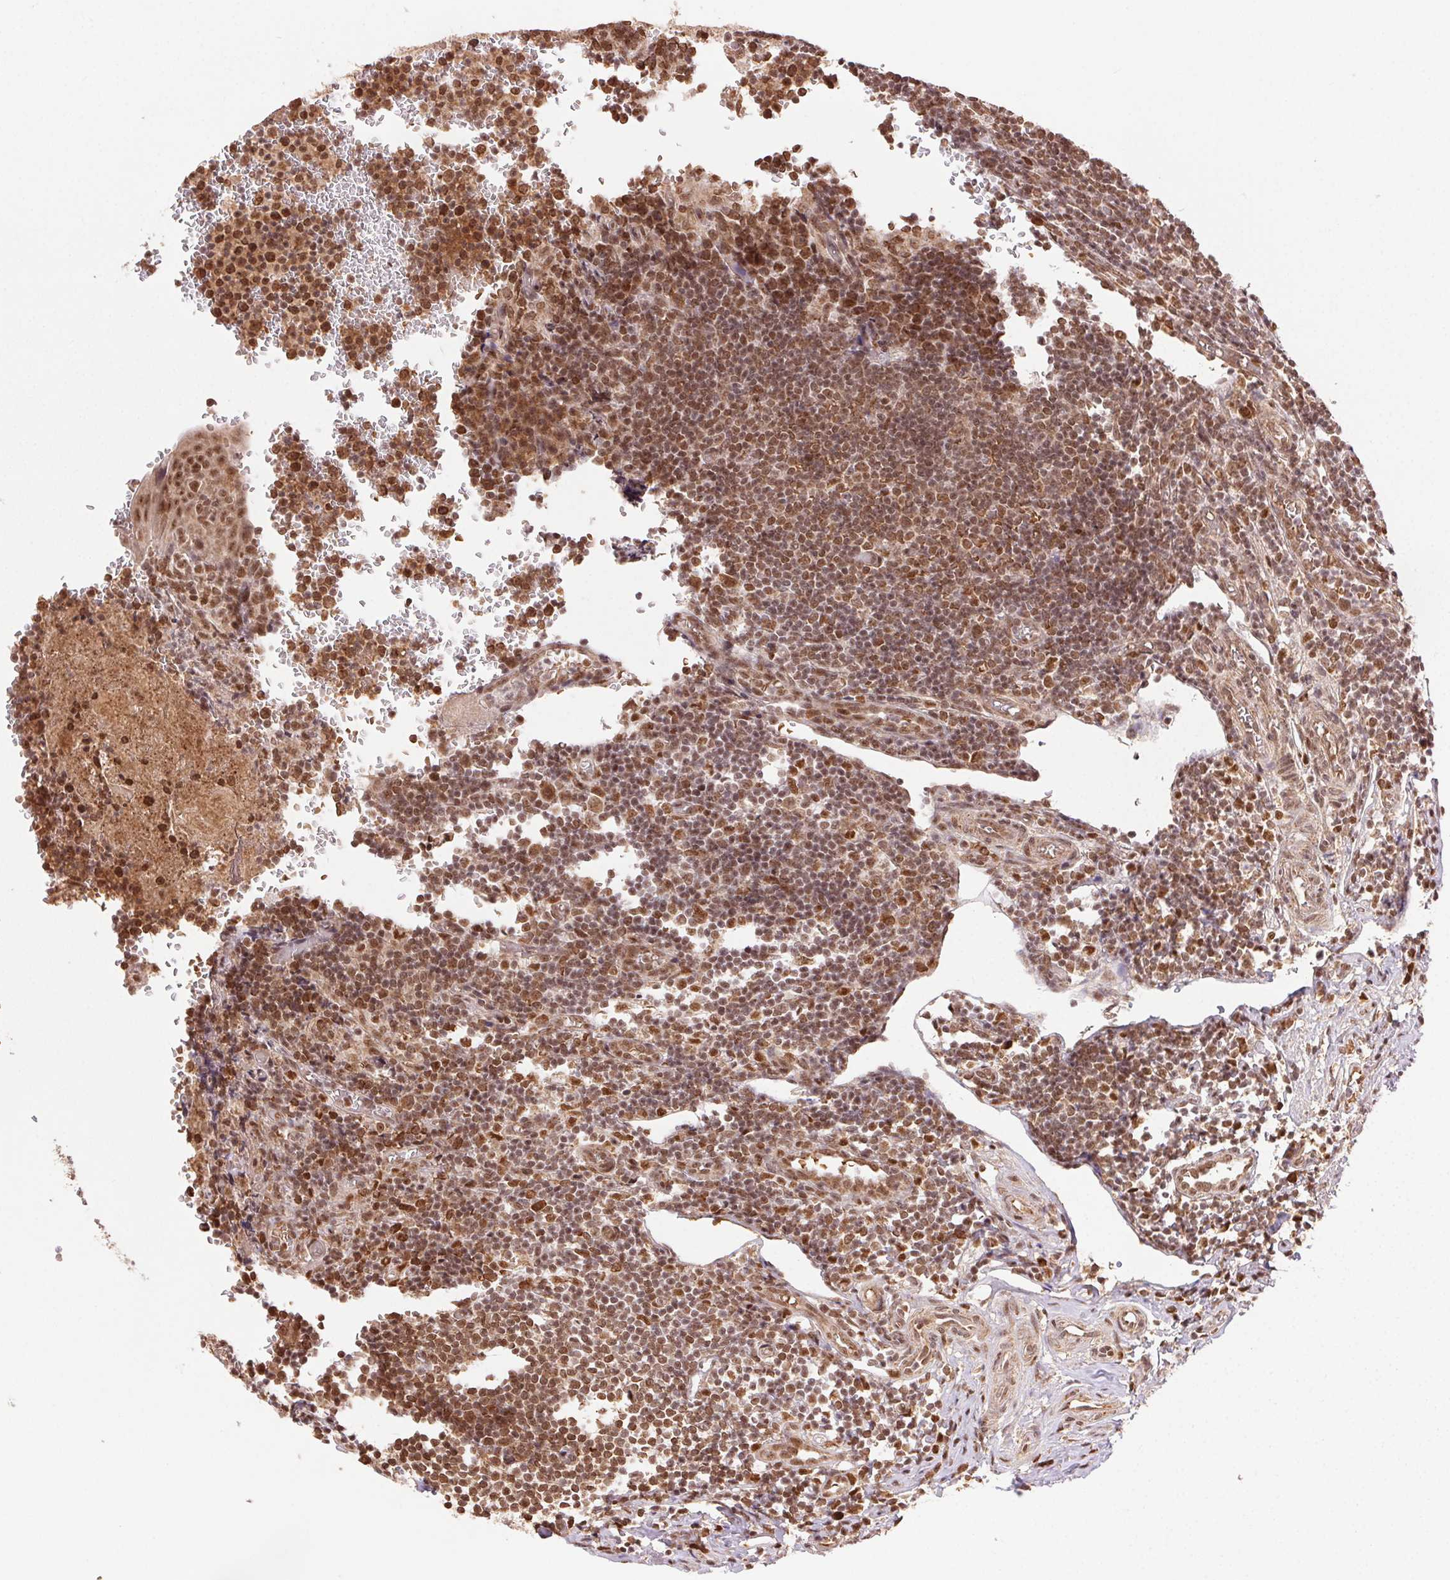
{"staining": {"intensity": "moderate", "quantity": ">75%", "location": "nuclear"}, "tissue": "appendix", "cell_type": "Glandular cells", "image_type": "normal", "snomed": [{"axis": "morphology", "description": "Normal tissue, NOS"}, {"axis": "topography", "description": "Appendix"}], "caption": "Immunohistochemical staining of normal human appendix shows >75% levels of moderate nuclear protein expression in approximately >75% of glandular cells. Nuclei are stained in blue.", "gene": "TREML4", "patient": {"sex": "male", "age": 18}}